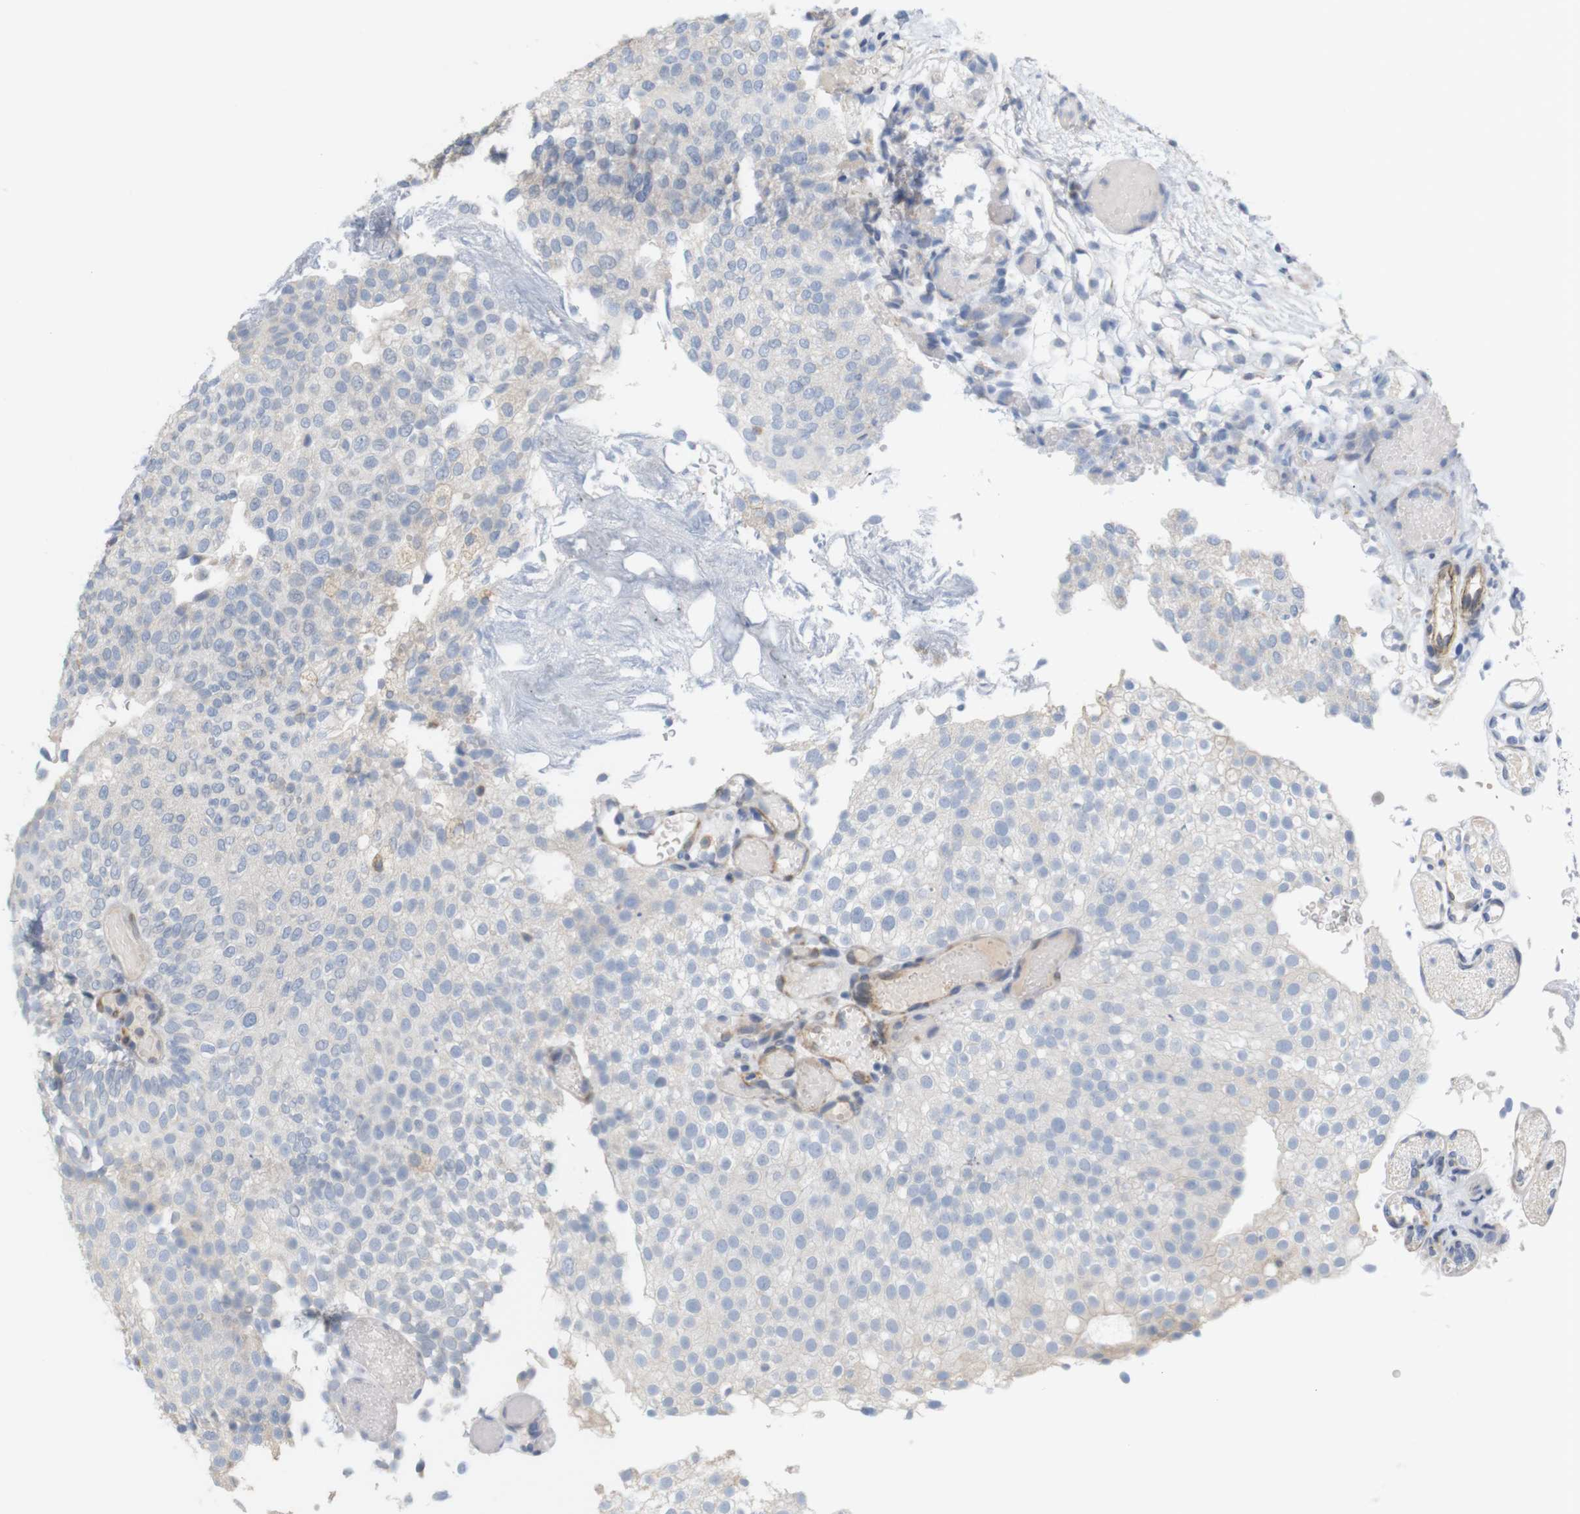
{"staining": {"intensity": "negative", "quantity": "none", "location": "none"}, "tissue": "urothelial cancer", "cell_type": "Tumor cells", "image_type": "cancer", "snomed": [{"axis": "morphology", "description": "Urothelial carcinoma, Low grade"}, {"axis": "topography", "description": "Urinary bladder"}], "caption": "Urothelial cancer stained for a protein using immunohistochemistry (IHC) exhibits no positivity tumor cells.", "gene": "ITPR1", "patient": {"sex": "male", "age": 78}}